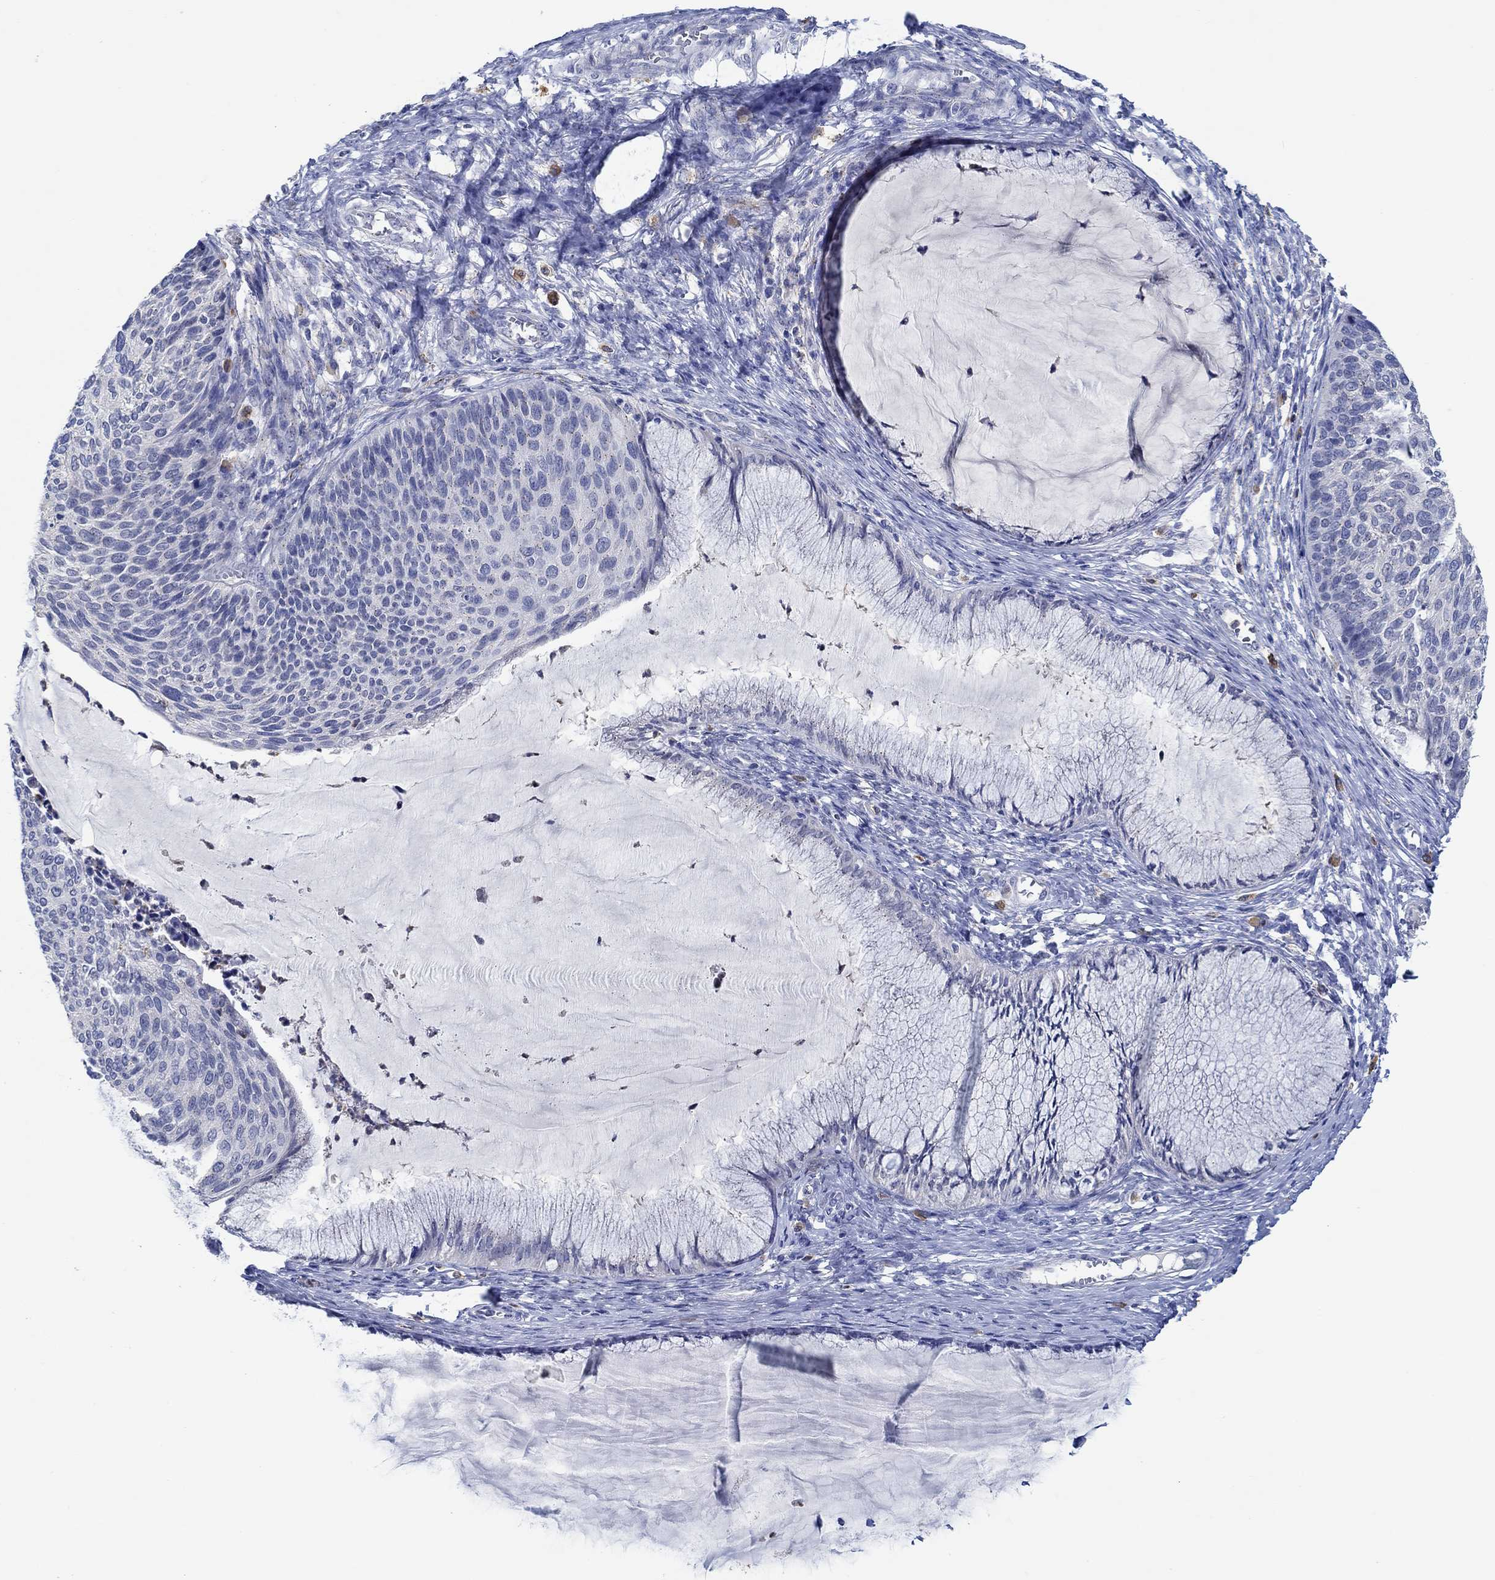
{"staining": {"intensity": "negative", "quantity": "none", "location": "none"}, "tissue": "cervical cancer", "cell_type": "Tumor cells", "image_type": "cancer", "snomed": [{"axis": "morphology", "description": "Squamous cell carcinoma, NOS"}, {"axis": "topography", "description": "Cervix"}], "caption": "An immunohistochemistry (IHC) photomicrograph of cervical cancer is shown. There is no staining in tumor cells of cervical cancer.", "gene": "CPM", "patient": {"sex": "female", "age": 36}}